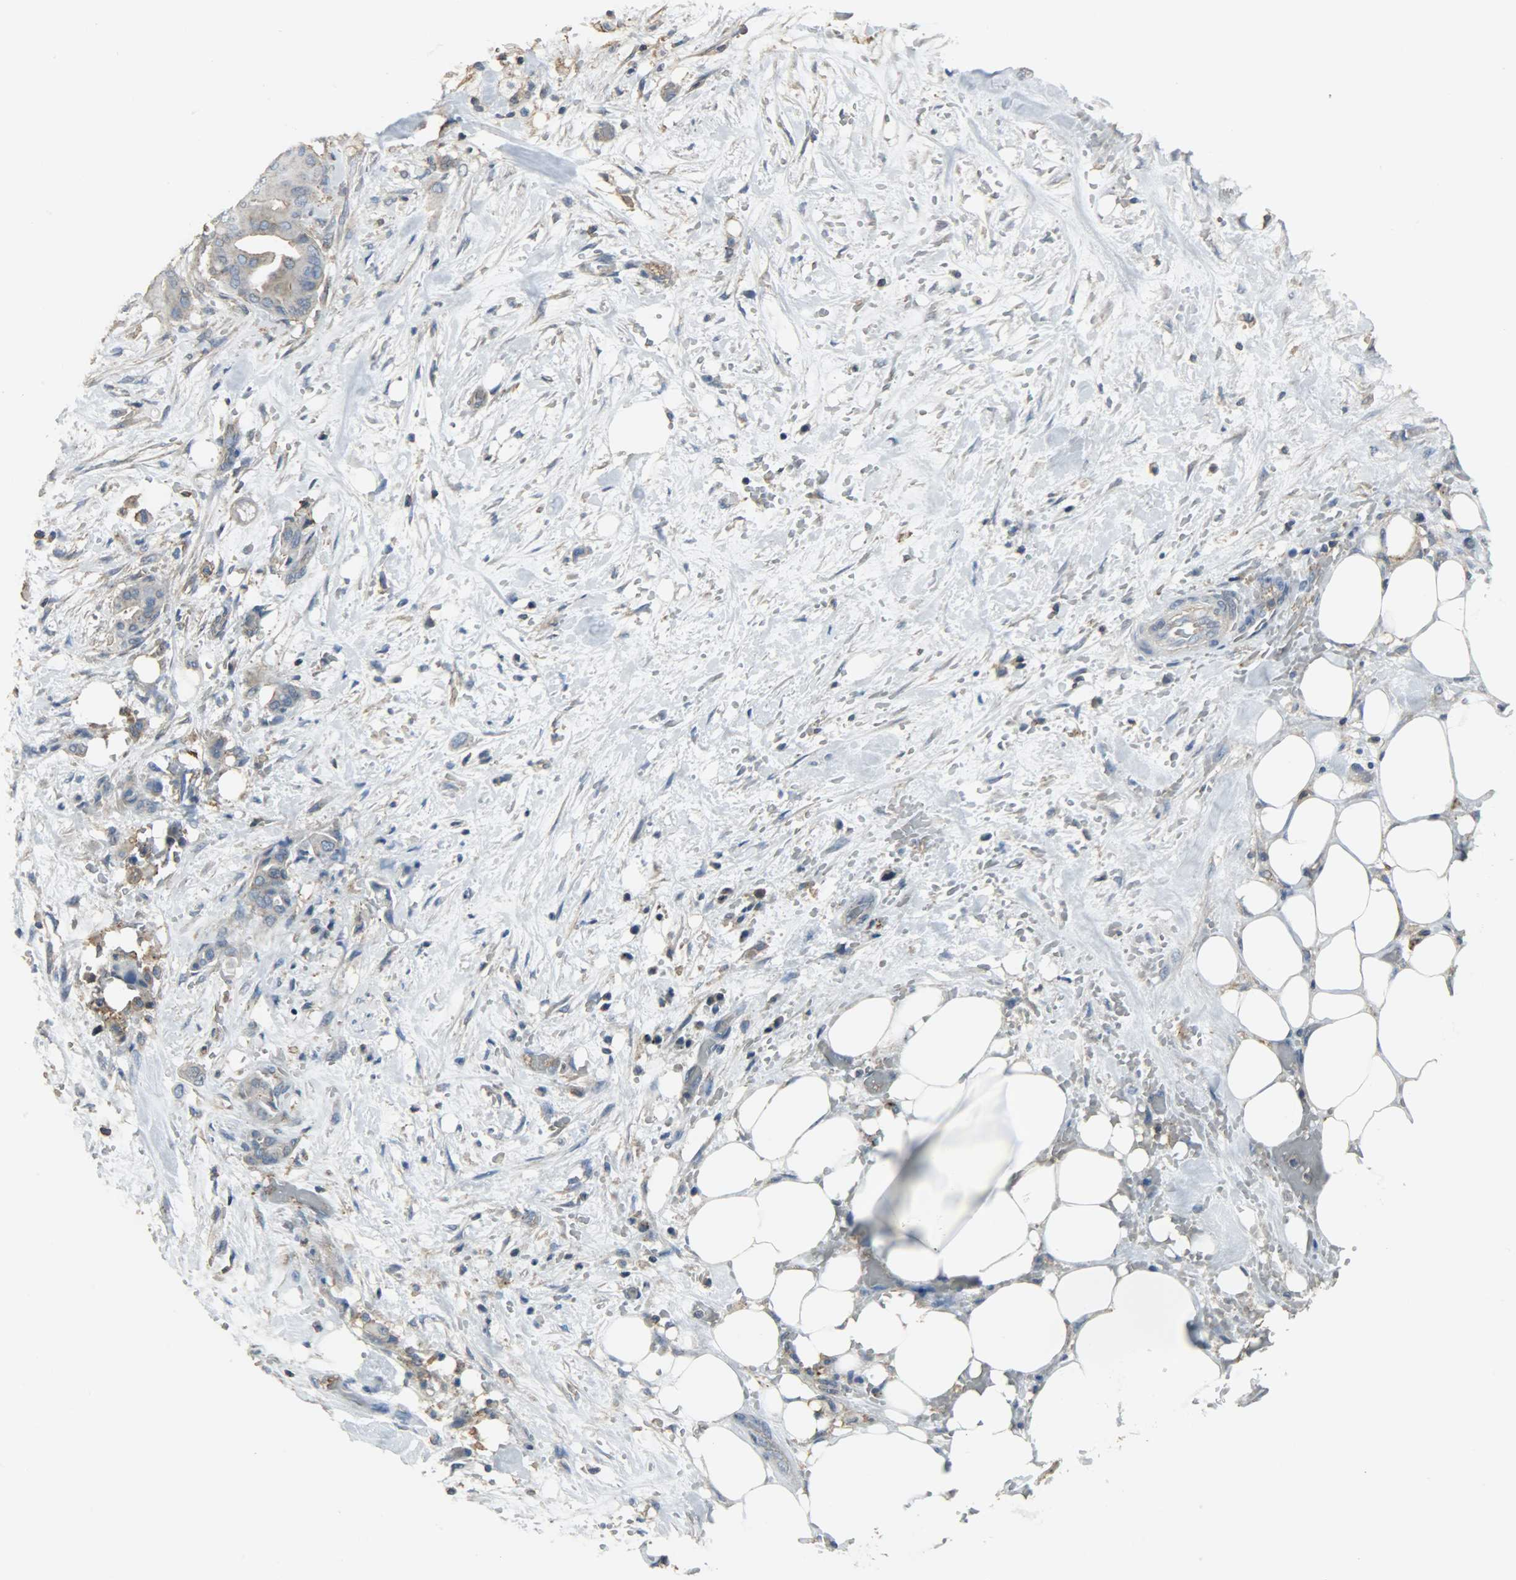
{"staining": {"intensity": "weak", "quantity": ">75%", "location": "cytoplasmic/membranous"}, "tissue": "liver cancer", "cell_type": "Tumor cells", "image_type": "cancer", "snomed": [{"axis": "morphology", "description": "Cholangiocarcinoma"}, {"axis": "topography", "description": "Liver"}], "caption": "Immunohistochemical staining of liver cancer displays weak cytoplasmic/membranous protein positivity in approximately >75% of tumor cells.", "gene": "DNAJA4", "patient": {"sex": "female", "age": 68}}